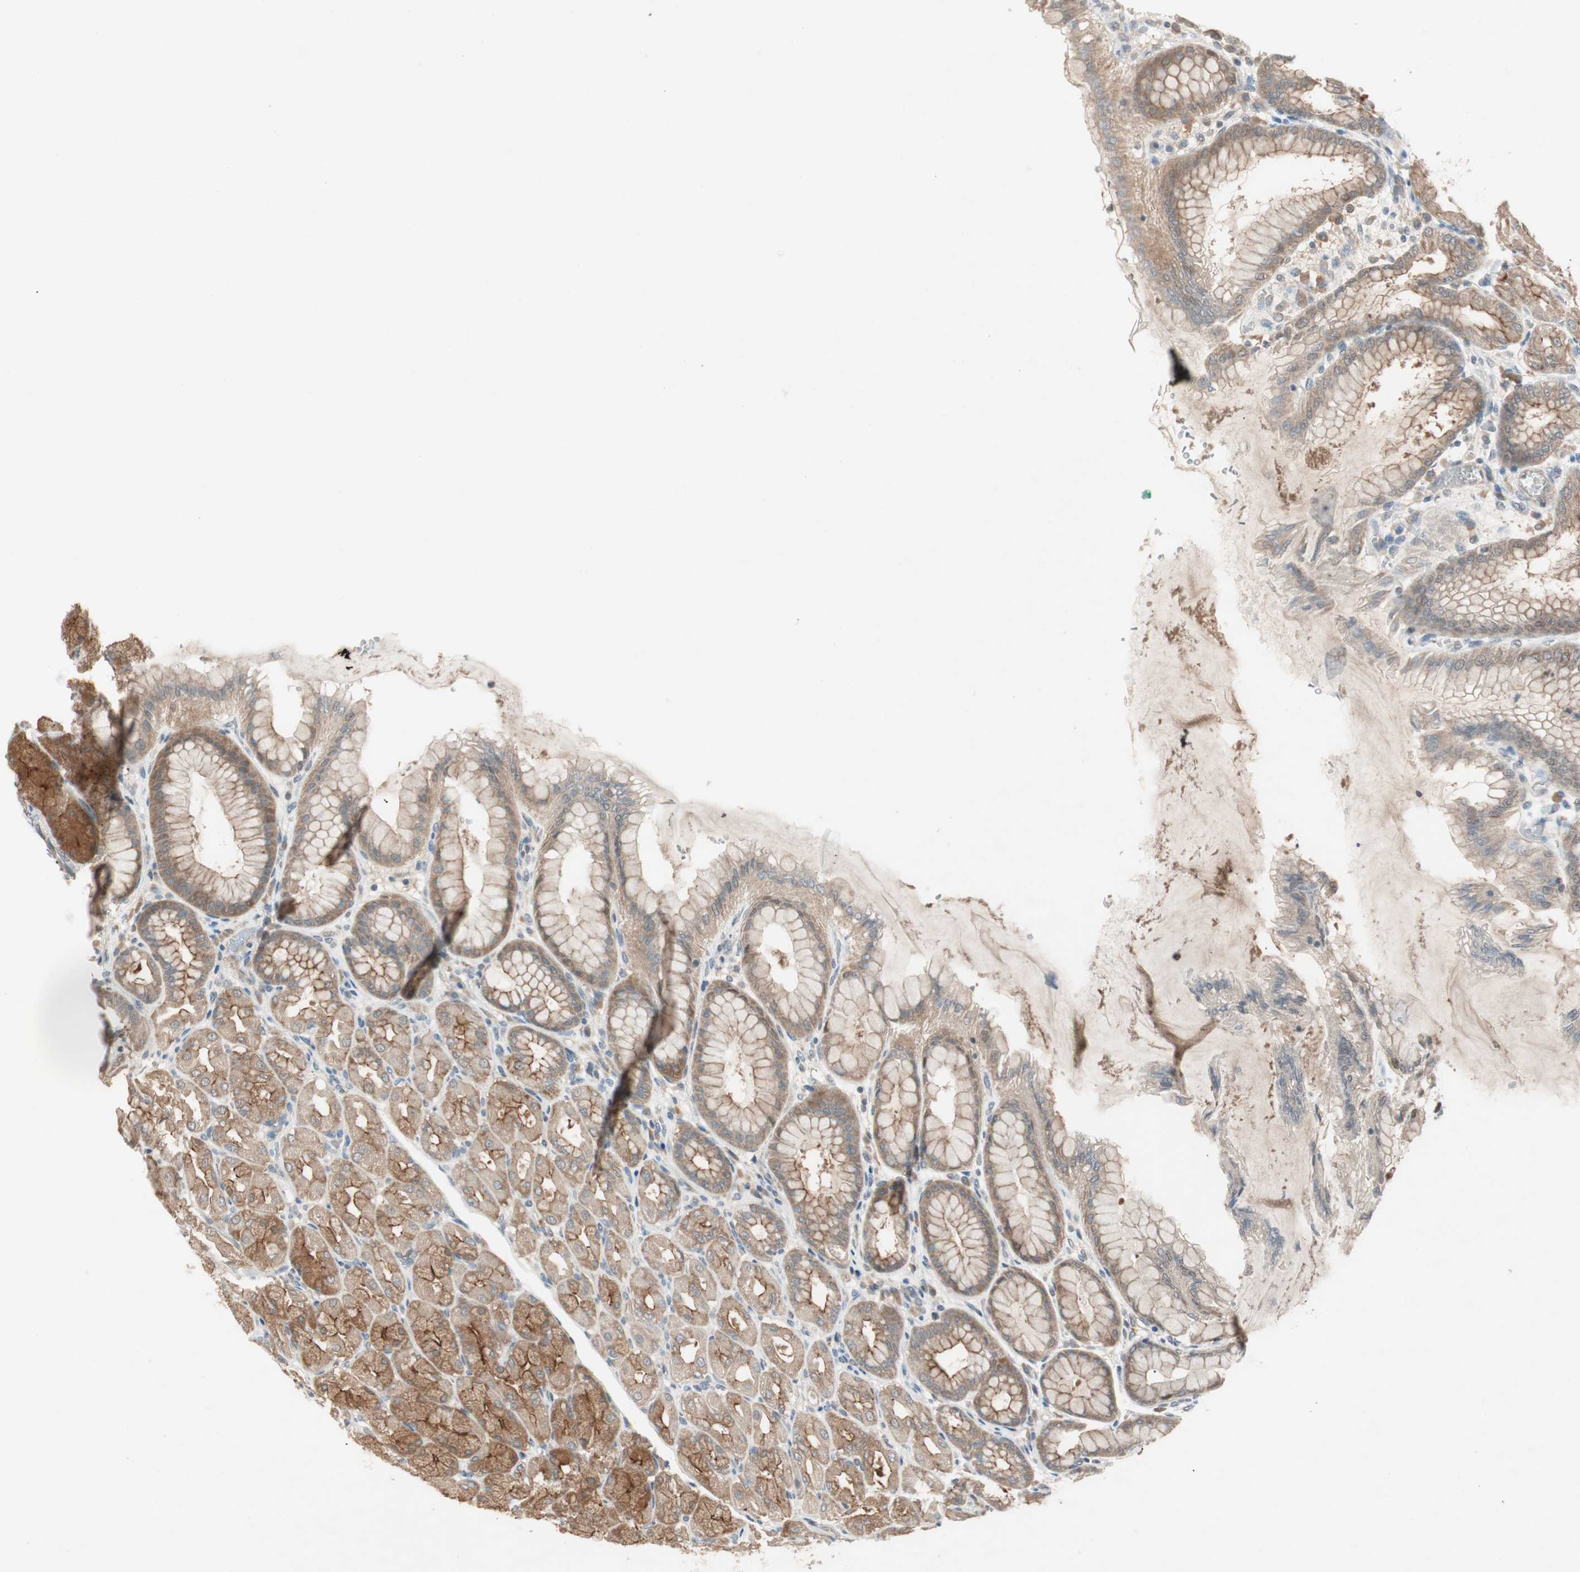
{"staining": {"intensity": "moderate", "quantity": ">75%", "location": "cytoplasmic/membranous"}, "tissue": "stomach", "cell_type": "Glandular cells", "image_type": "normal", "snomed": [{"axis": "morphology", "description": "Normal tissue, NOS"}, {"axis": "topography", "description": "Stomach, upper"}], "caption": "Brown immunohistochemical staining in normal stomach shows moderate cytoplasmic/membranous expression in approximately >75% of glandular cells. The staining was performed using DAB (3,3'-diaminobenzidine), with brown indicating positive protein expression. Nuclei are stained blue with hematoxylin.", "gene": "NCLN", "patient": {"sex": "female", "age": 56}}